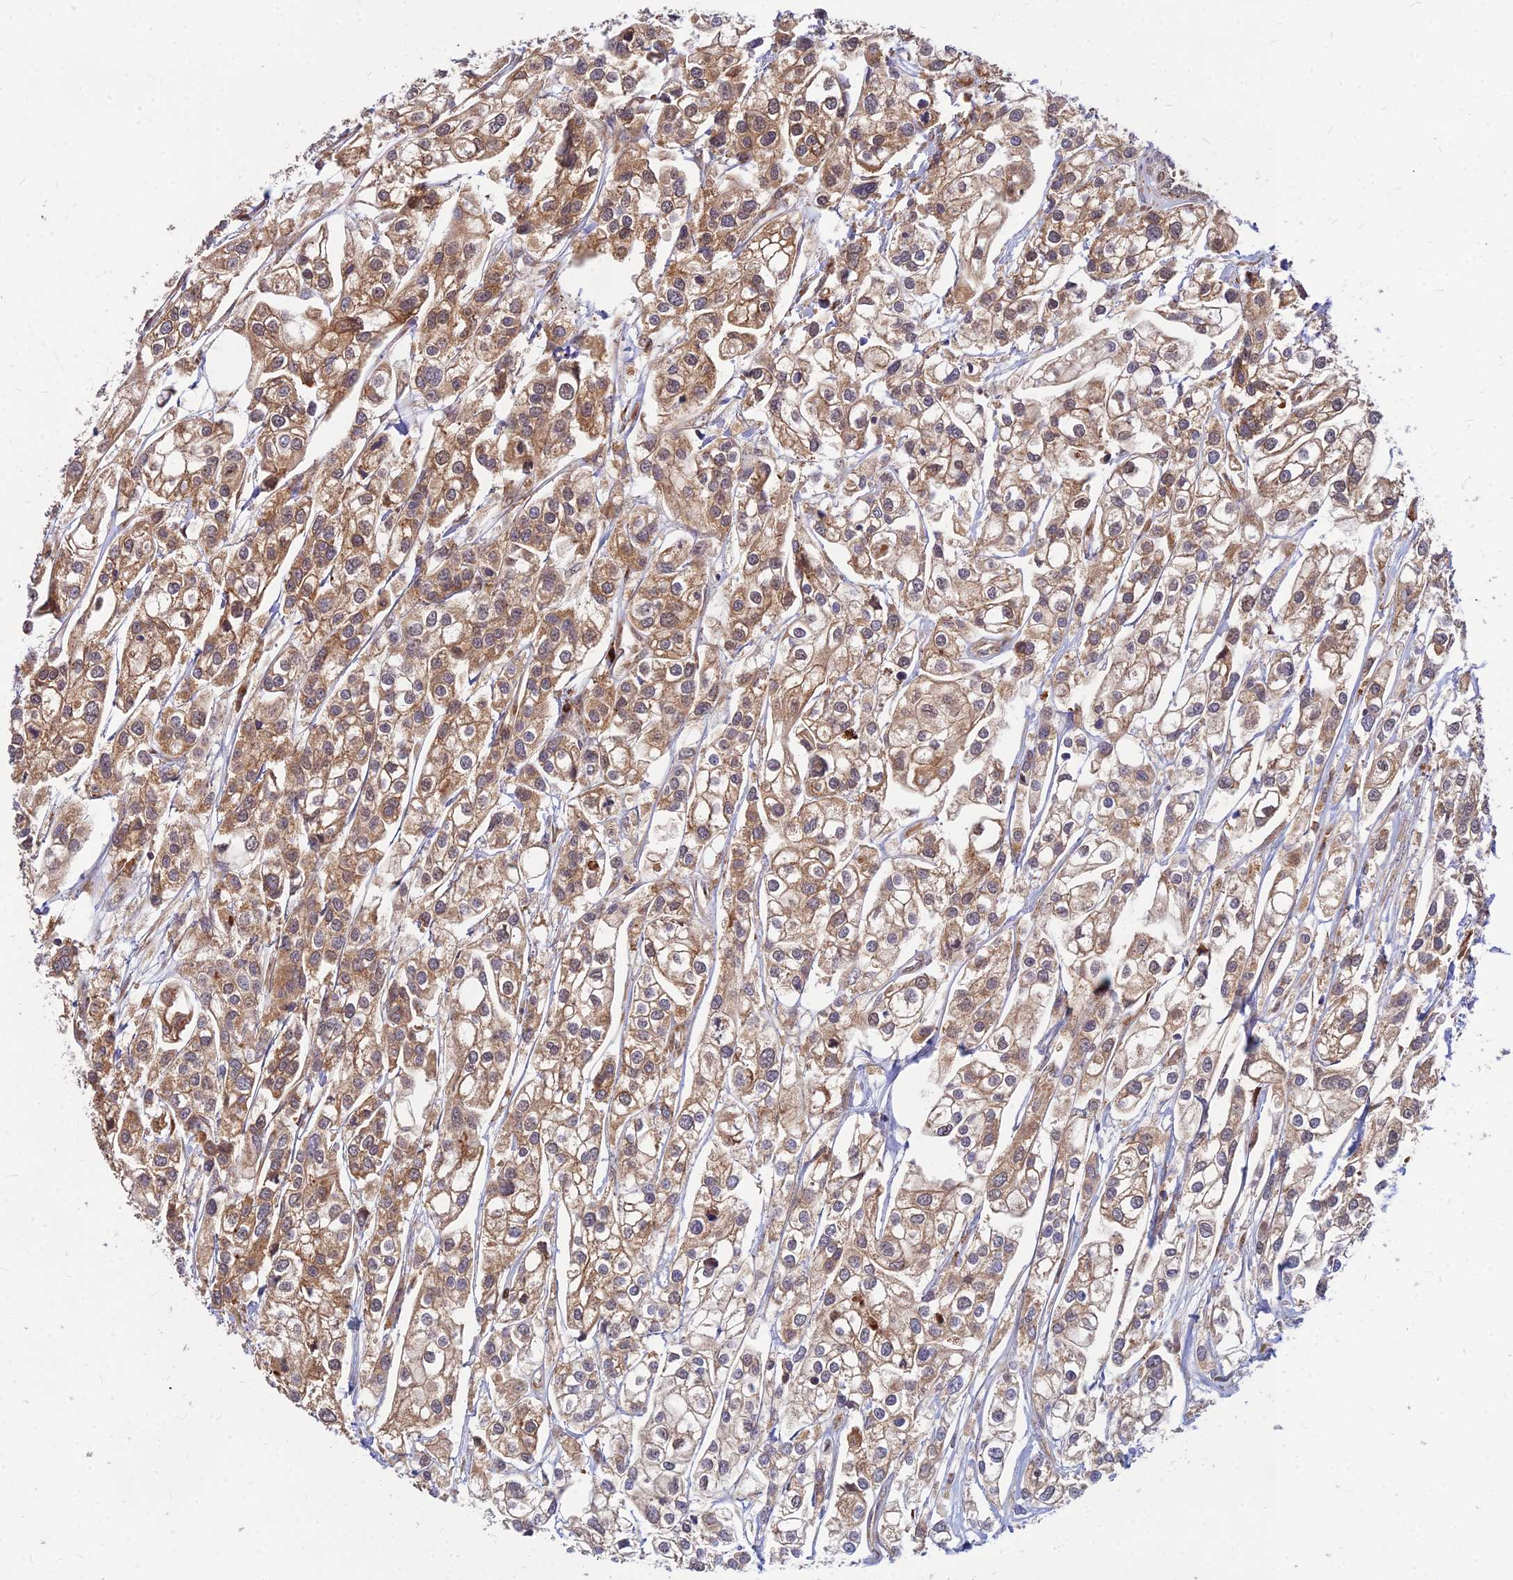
{"staining": {"intensity": "moderate", "quantity": ">75%", "location": "cytoplasmic/membranous"}, "tissue": "urothelial cancer", "cell_type": "Tumor cells", "image_type": "cancer", "snomed": [{"axis": "morphology", "description": "Urothelial carcinoma, High grade"}, {"axis": "topography", "description": "Urinary bladder"}], "caption": "Urothelial cancer stained with a protein marker reveals moderate staining in tumor cells.", "gene": "CCT6B", "patient": {"sex": "male", "age": 67}}